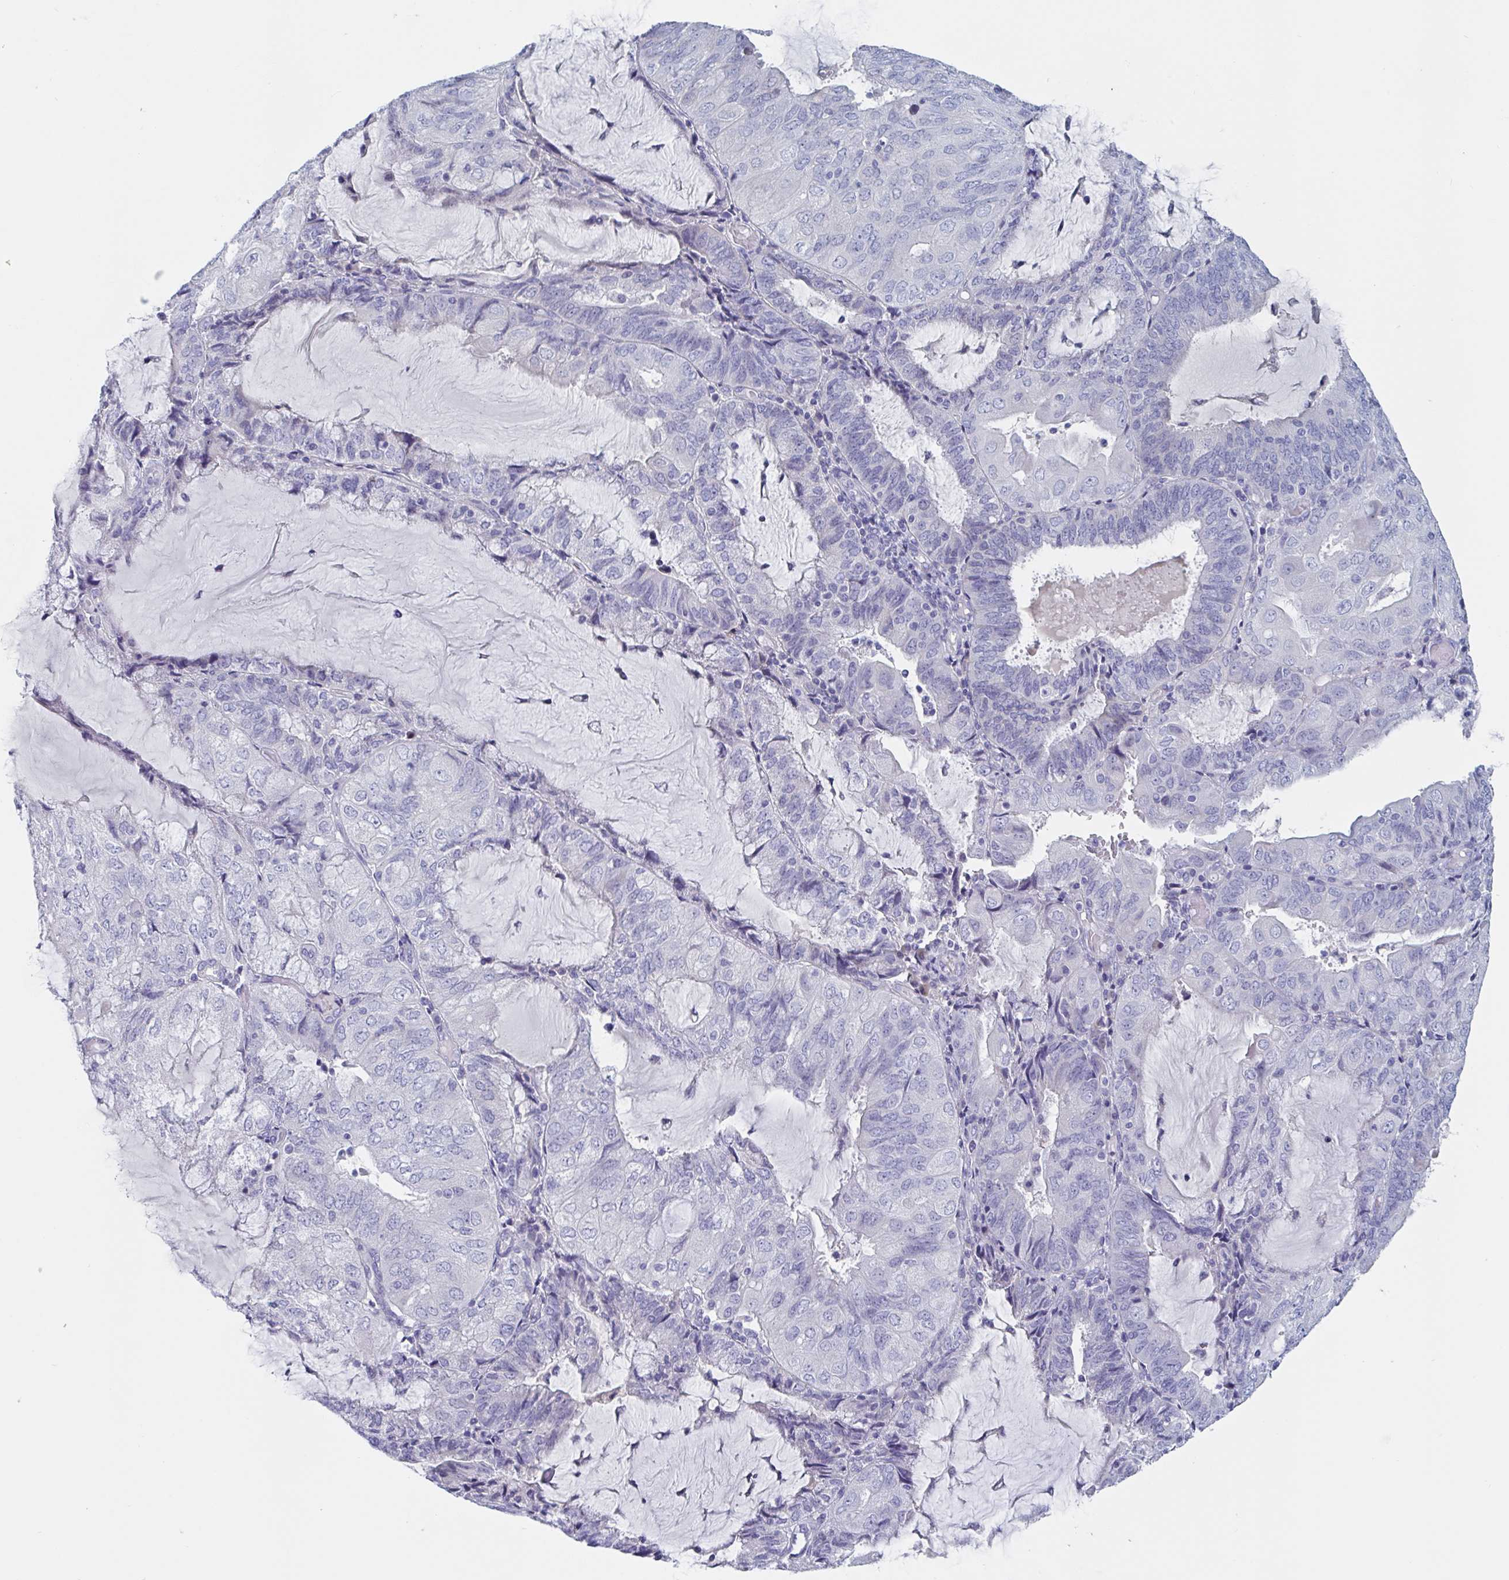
{"staining": {"intensity": "negative", "quantity": "none", "location": "none"}, "tissue": "endometrial cancer", "cell_type": "Tumor cells", "image_type": "cancer", "snomed": [{"axis": "morphology", "description": "Adenocarcinoma, NOS"}, {"axis": "topography", "description": "Endometrium"}], "caption": "Endometrial adenocarcinoma was stained to show a protein in brown. There is no significant positivity in tumor cells. Brightfield microscopy of IHC stained with DAB (brown) and hematoxylin (blue), captured at high magnification.", "gene": "DPEP3", "patient": {"sex": "female", "age": 81}}